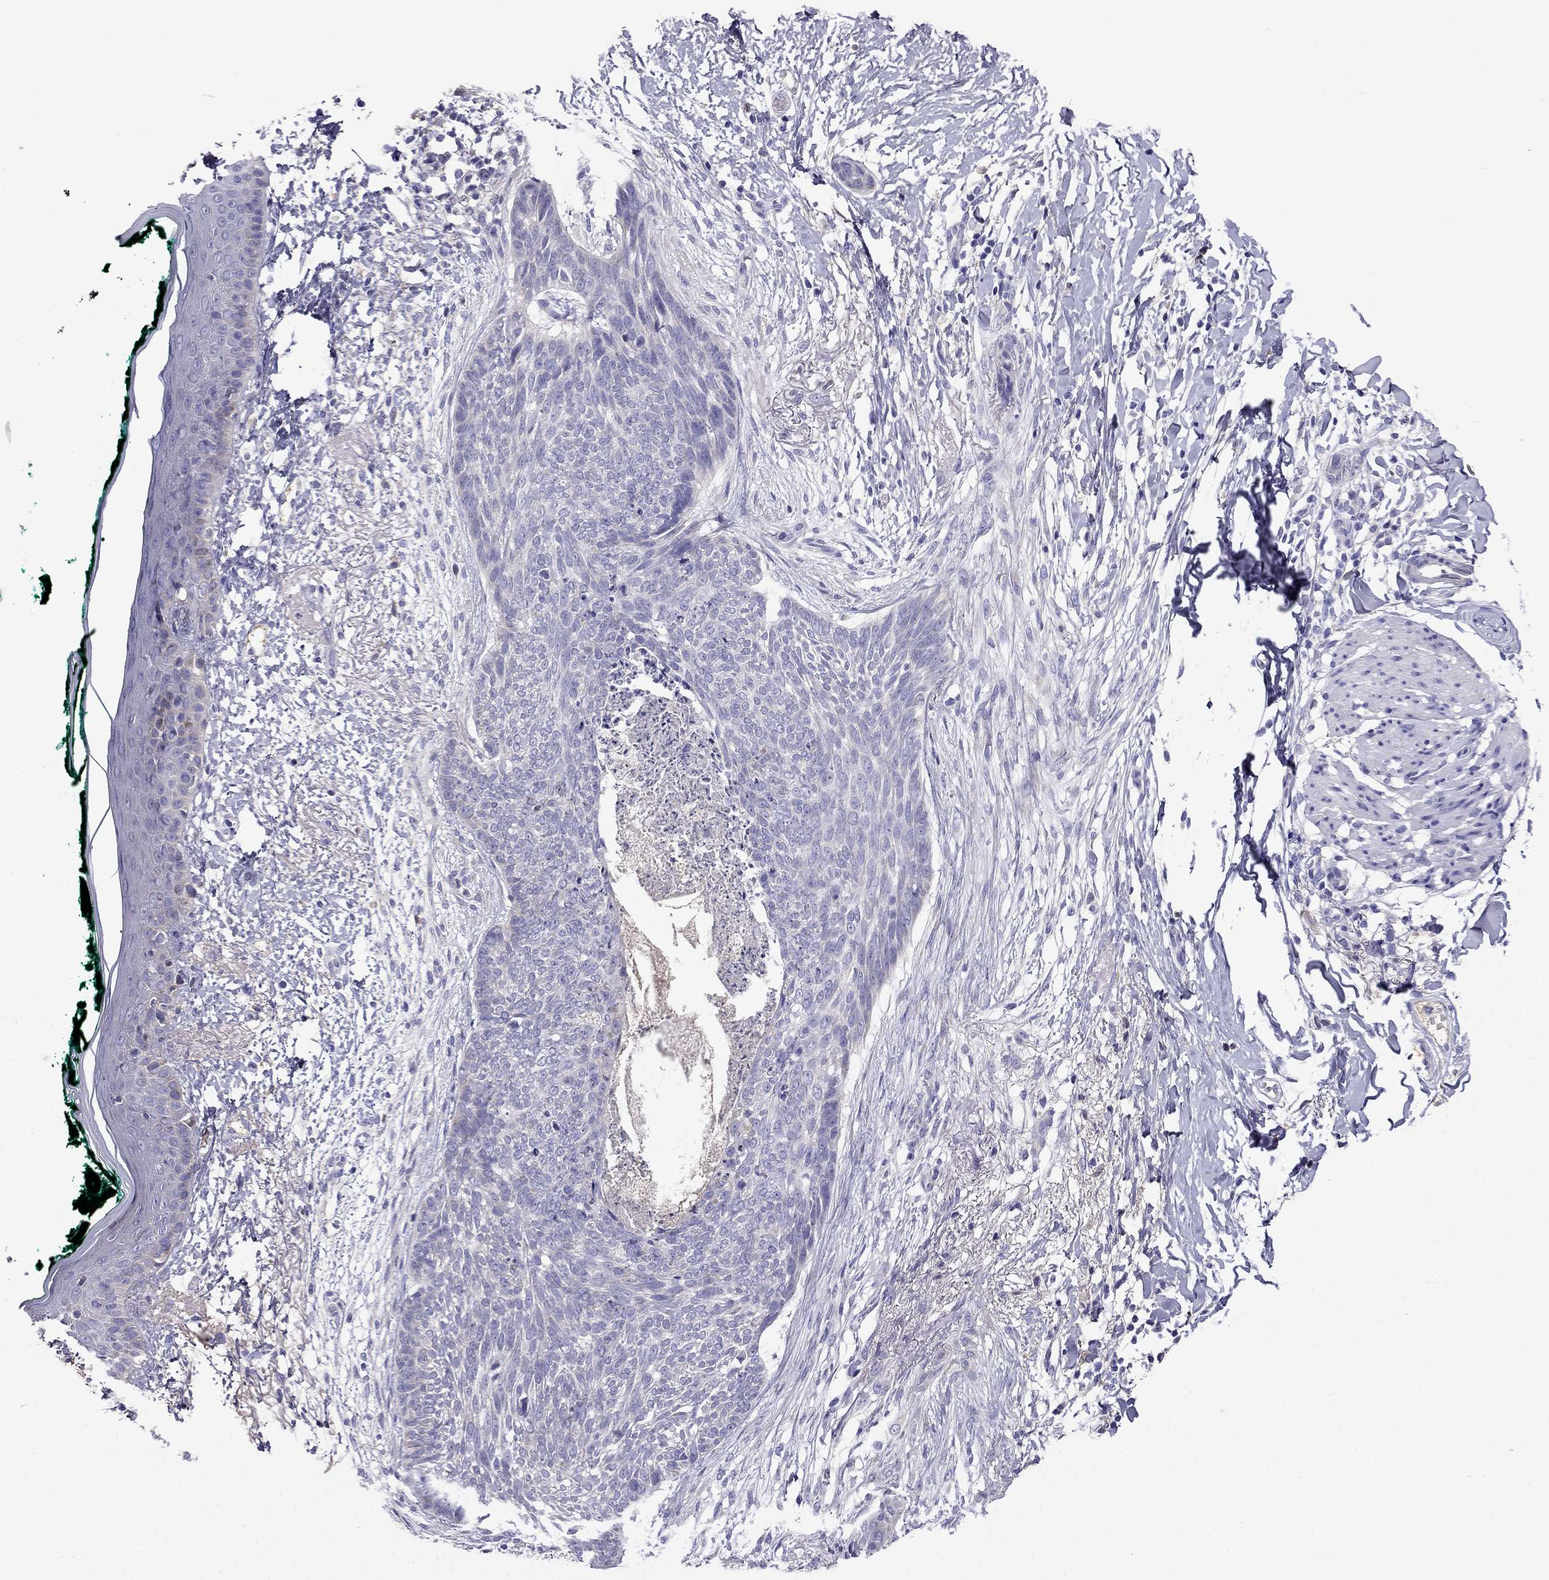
{"staining": {"intensity": "negative", "quantity": "none", "location": "none"}, "tissue": "skin cancer", "cell_type": "Tumor cells", "image_type": "cancer", "snomed": [{"axis": "morphology", "description": "Normal tissue, NOS"}, {"axis": "morphology", "description": "Basal cell carcinoma"}, {"axis": "topography", "description": "Skin"}], "caption": "This image is of basal cell carcinoma (skin) stained with immunohistochemistry to label a protein in brown with the nuclei are counter-stained blue. There is no staining in tumor cells. The staining is performed using DAB brown chromogen with nuclei counter-stained in using hematoxylin.", "gene": "TBC1D21", "patient": {"sex": "male", "age": 84}}